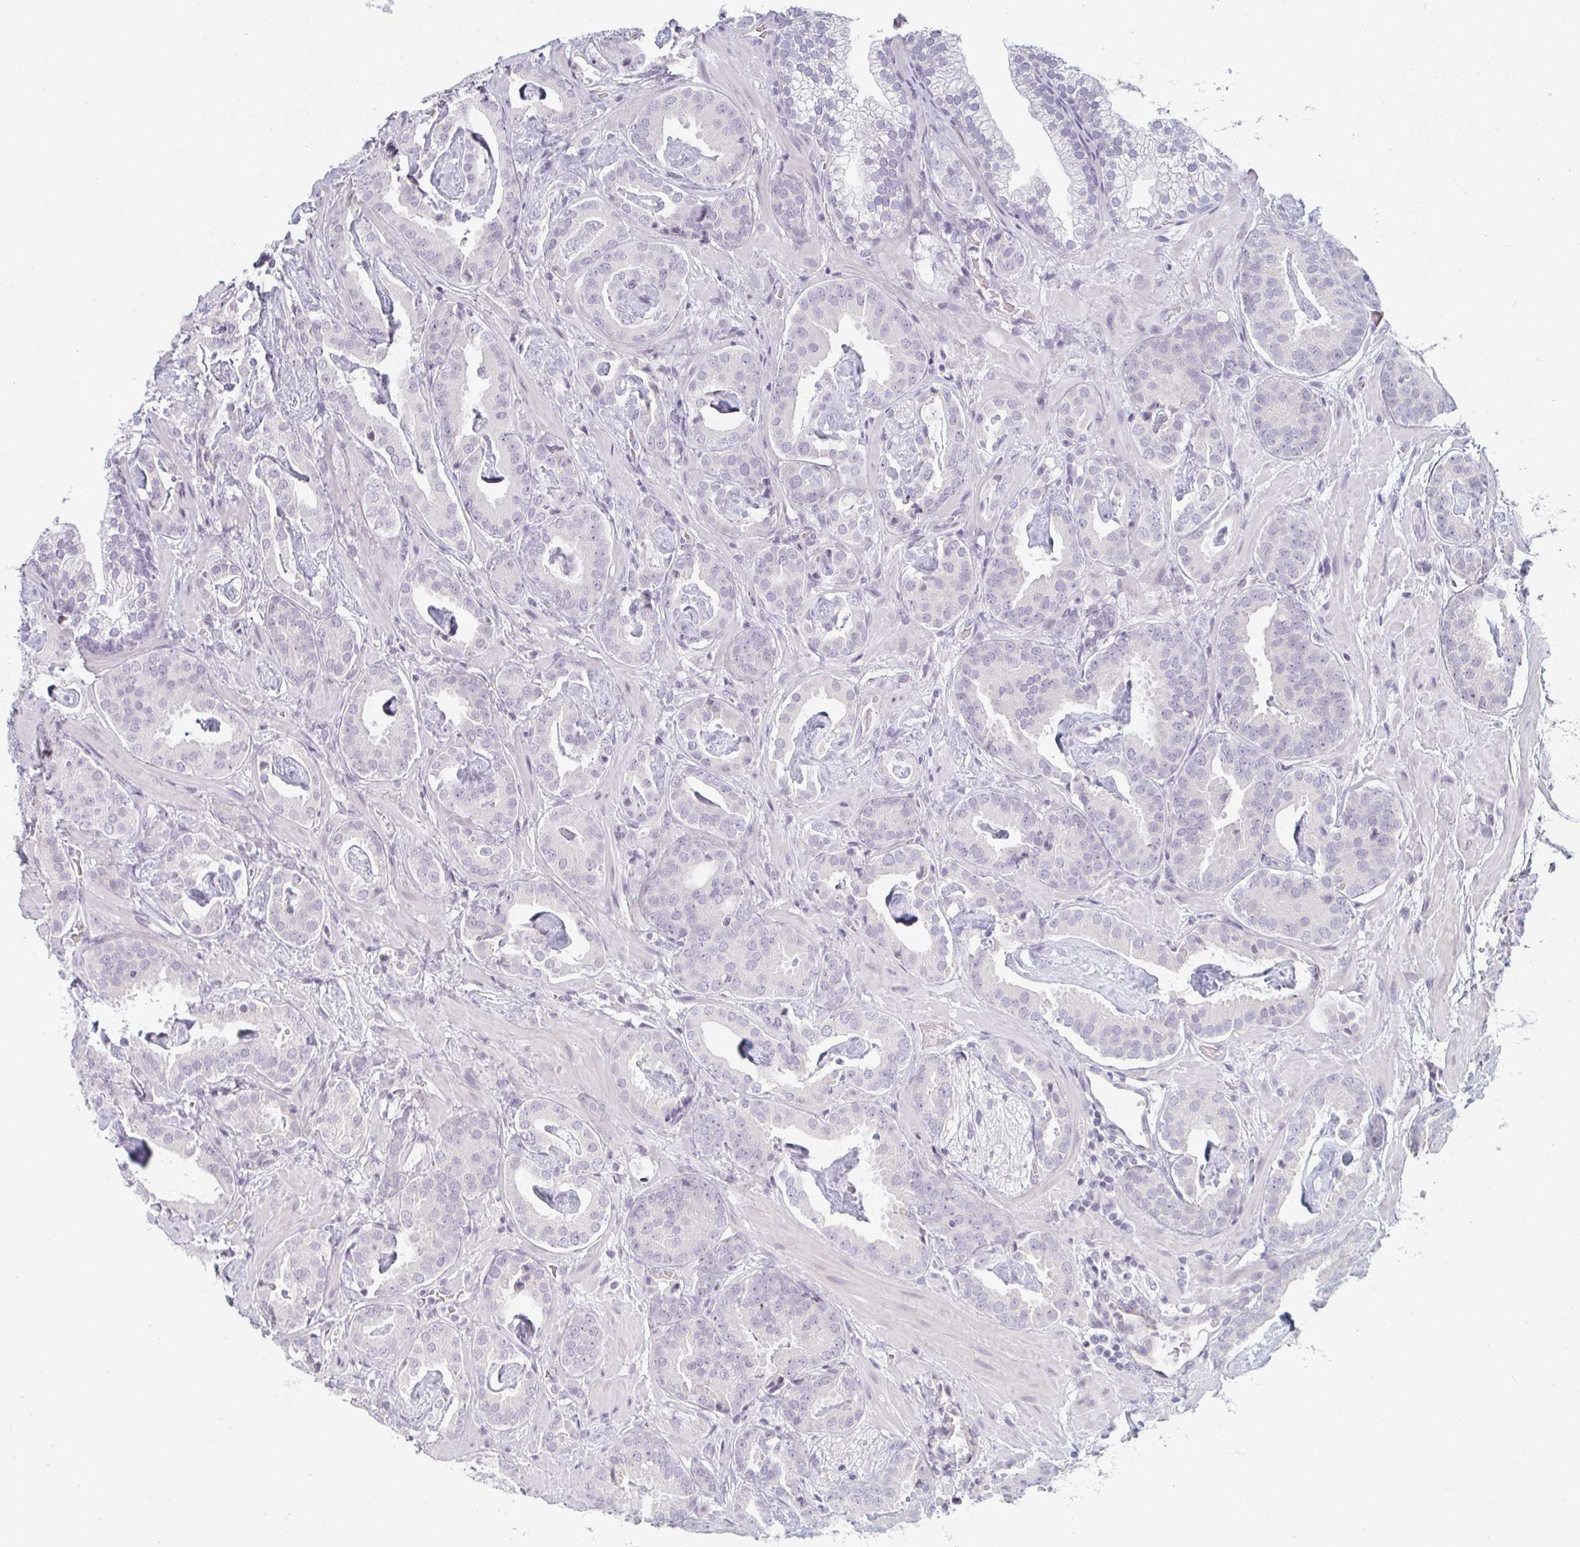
{"staining": {"intensity": "negative", "quantity": "none", "location": "none"}, "tissue": "prostate cancer", "cell_type": "Tumor cells", "image_type": "cancer", "snomed": [{"axis": "morphology", "description": "Adenocarcinoma, Low grade"}, {"axis": "topography", "description": "Prostate"}], "caption": "The histopathology image shows no significant positivity in tumor cells of prostate cancer (low-grade adenocarcinoma).", "gene": "RBBP6", "patient": {"sex": "male", "age": 62}}